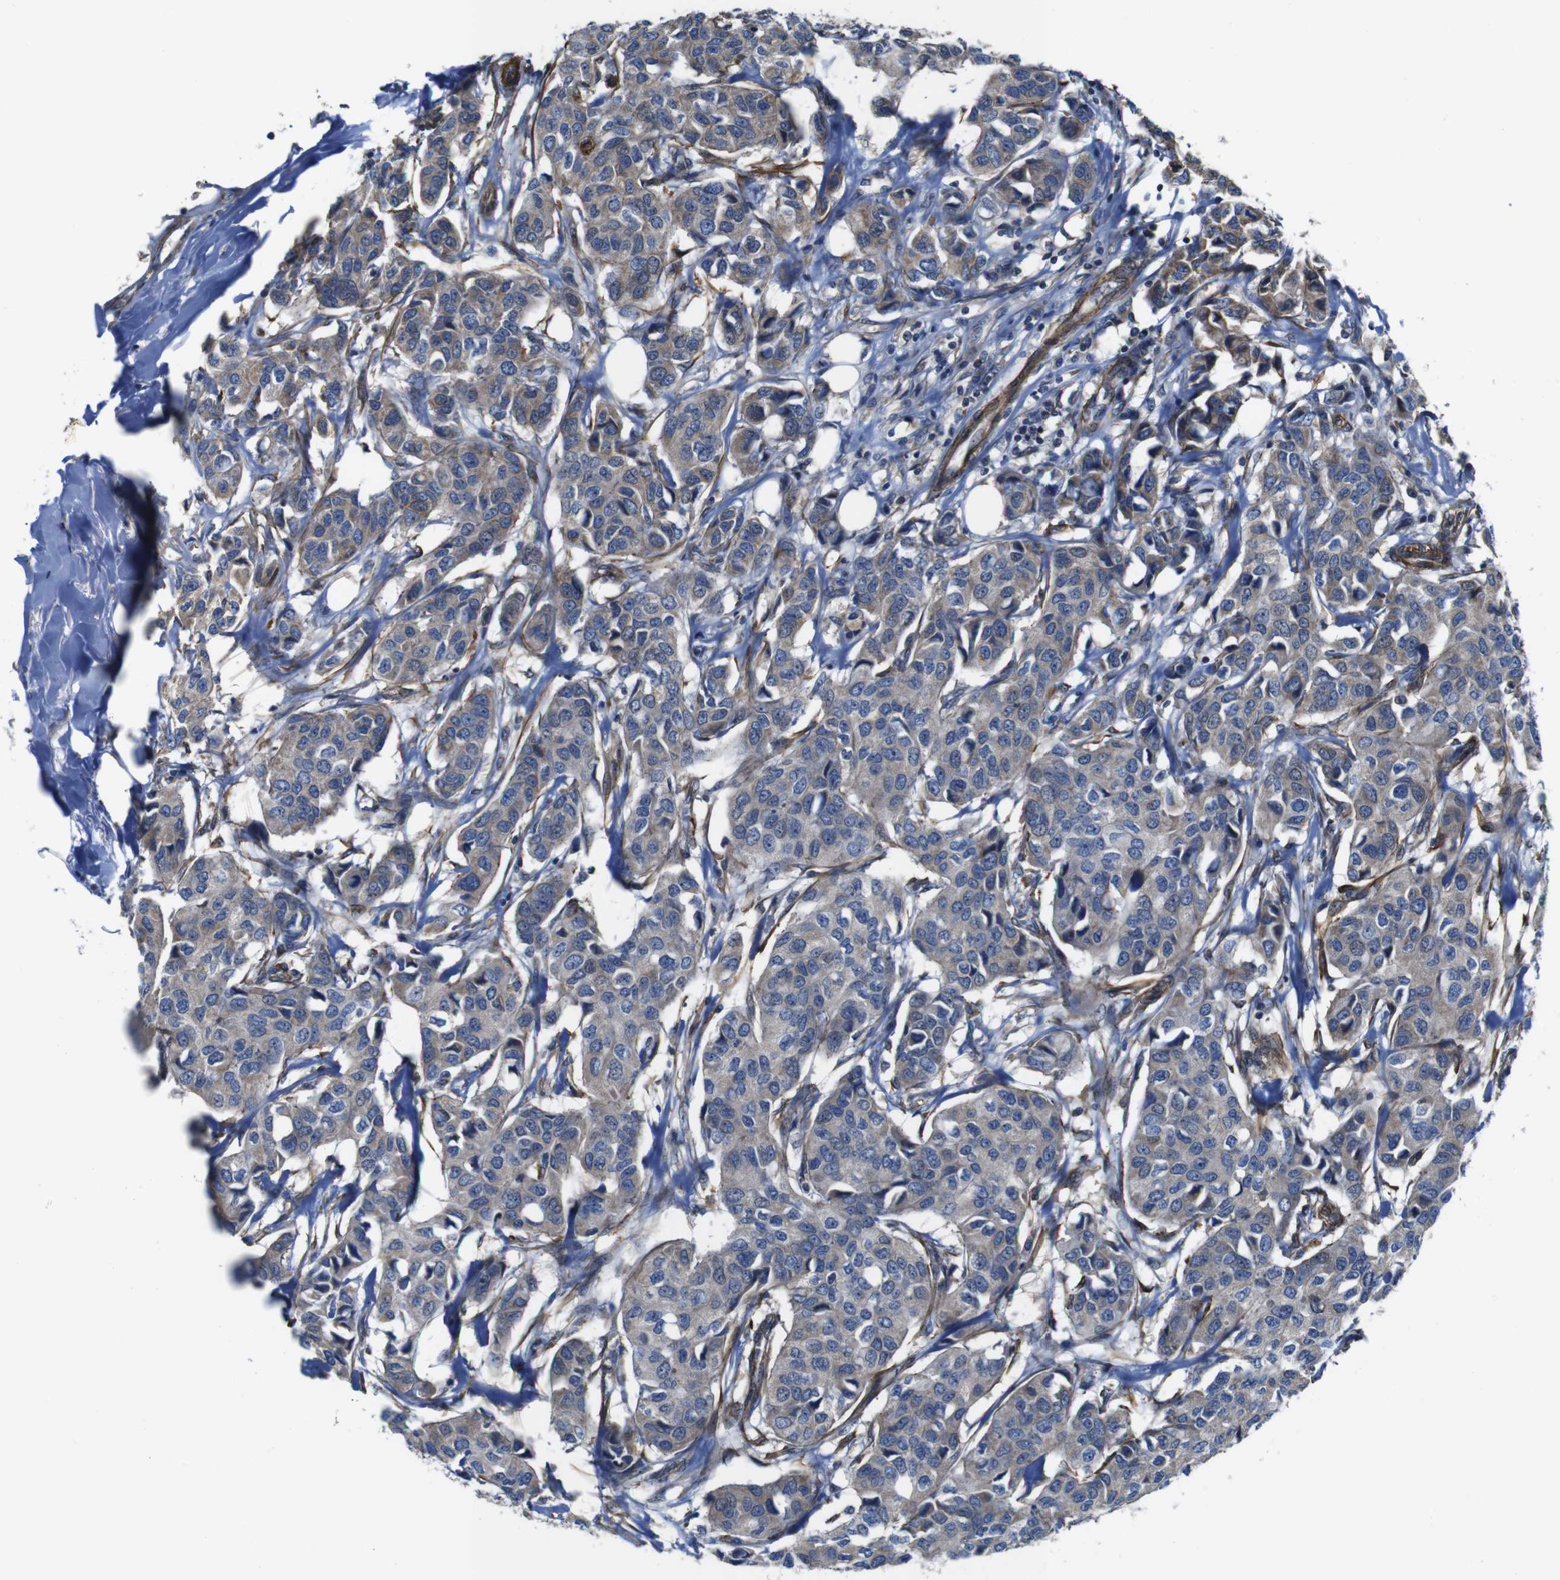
{"staining": {"intensity": "weak", "quantity": "<25%", "location": "cytoplasmic/membranous"}, "tissue": "breast cancer", "cell_type": "Tumor cells", "image_type": "cancer", "snomed": [{"axis": "morphology", "description": "Duct carcinoma"}, {"axis": "topography", "description": "Breast"}], "caption": "Breast cancer (invasive ductal carcinoma) was stained to show a protein in brown. There is no significant positivity in tumor cells.", "gene": "GGT7", "patient": {"sex": "female", "age": 80}}